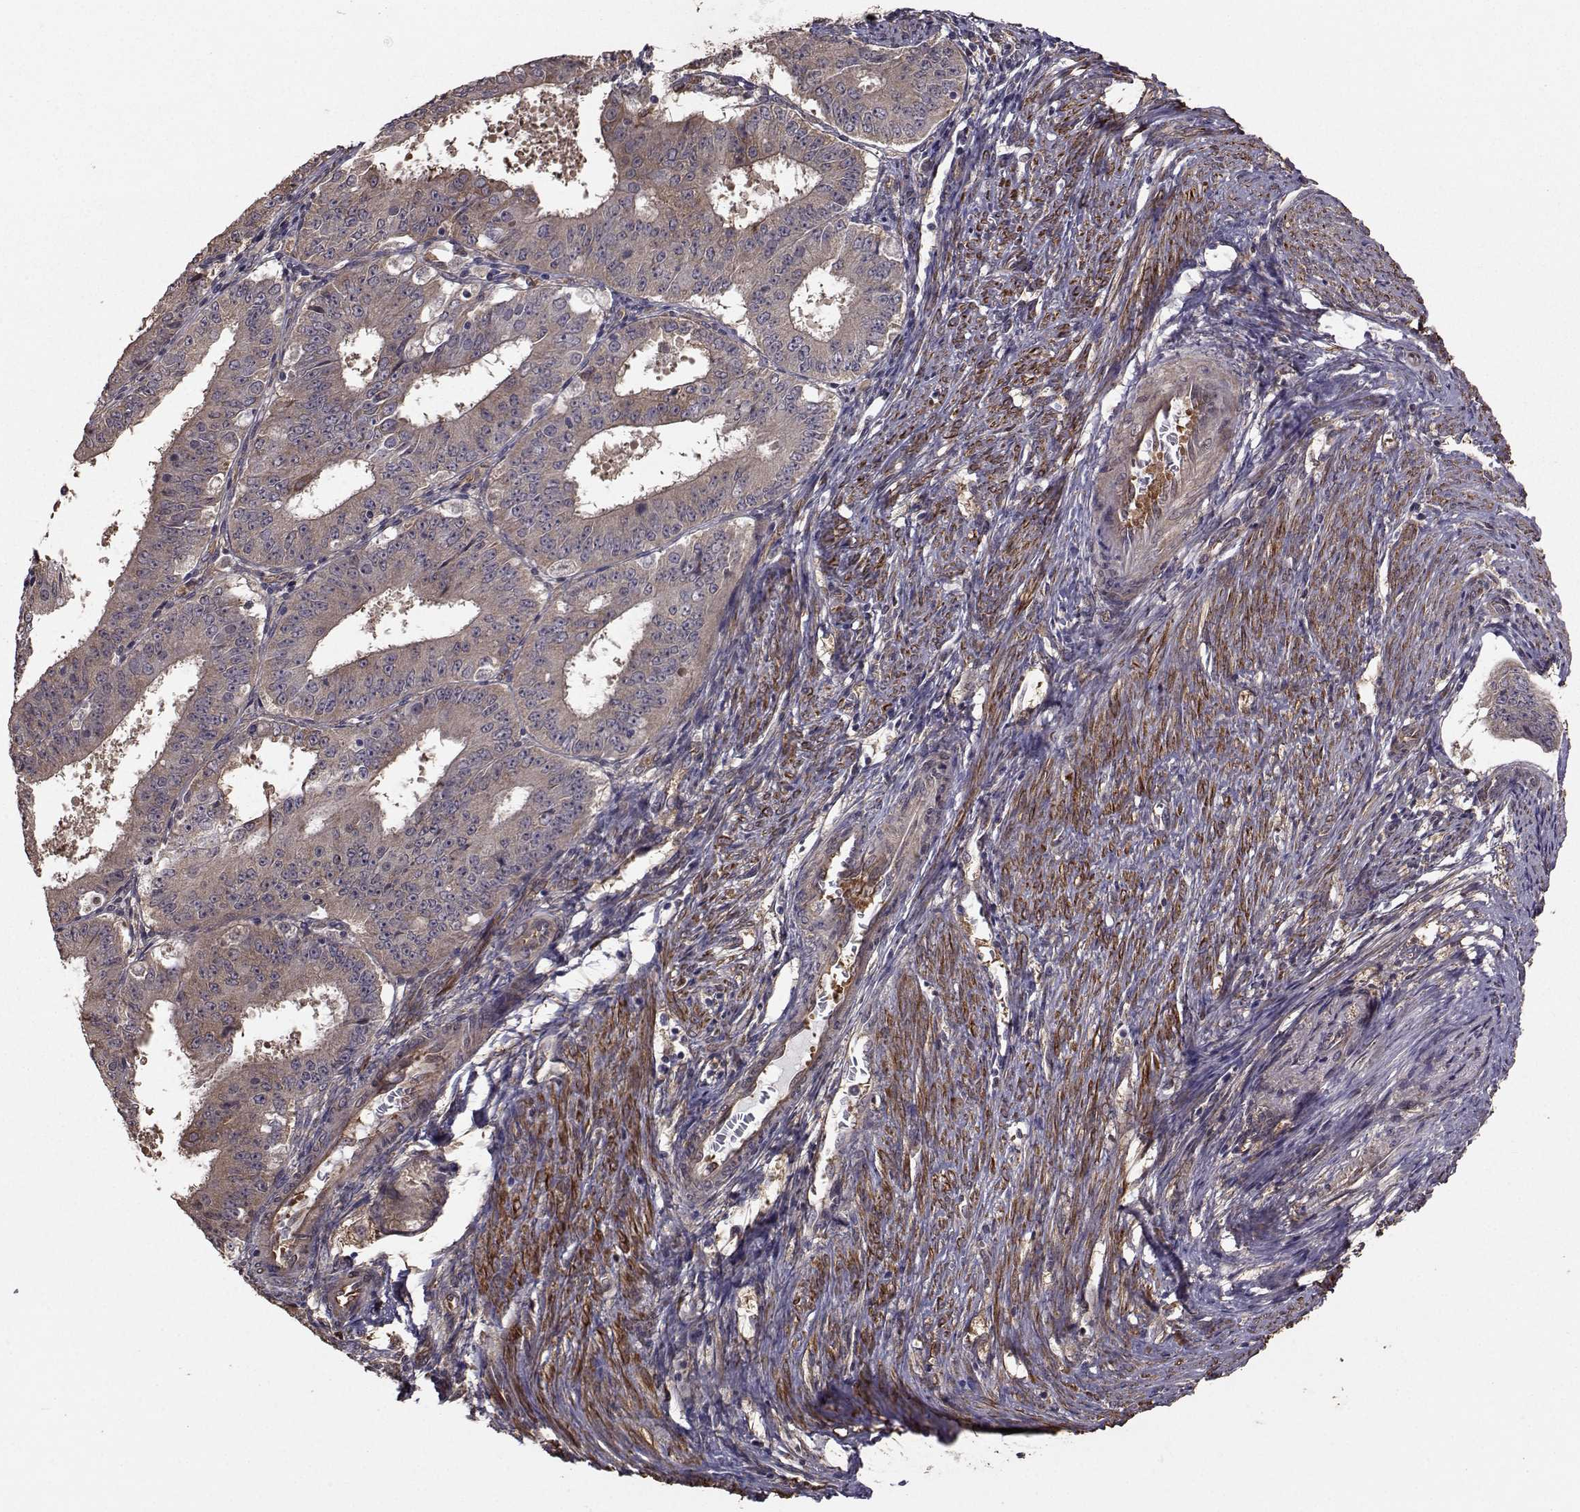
{"staining": {"intensity": "weak", "quantity": ">75%", "location": "cytoplasmic/membranous"}, "tissue": "ovarian cancer", "cell_type": "Tumor cells", "image_type": "cancer", "snomed": [{"axis": "morphology", "description": "Carcinoma, endometroid"}, {"axis": "topography", "description": "Ovary"}], "caption": "This image demonstrates ovarian cancer stained with IHC to label a protein in brown. The cytoplasmic/membranous of tumor cells show weak positivity for the protein. Nuclei are counter-stained blue.", "gene": "TRIP10", "patient": {"sex": "female", "age": 42}}